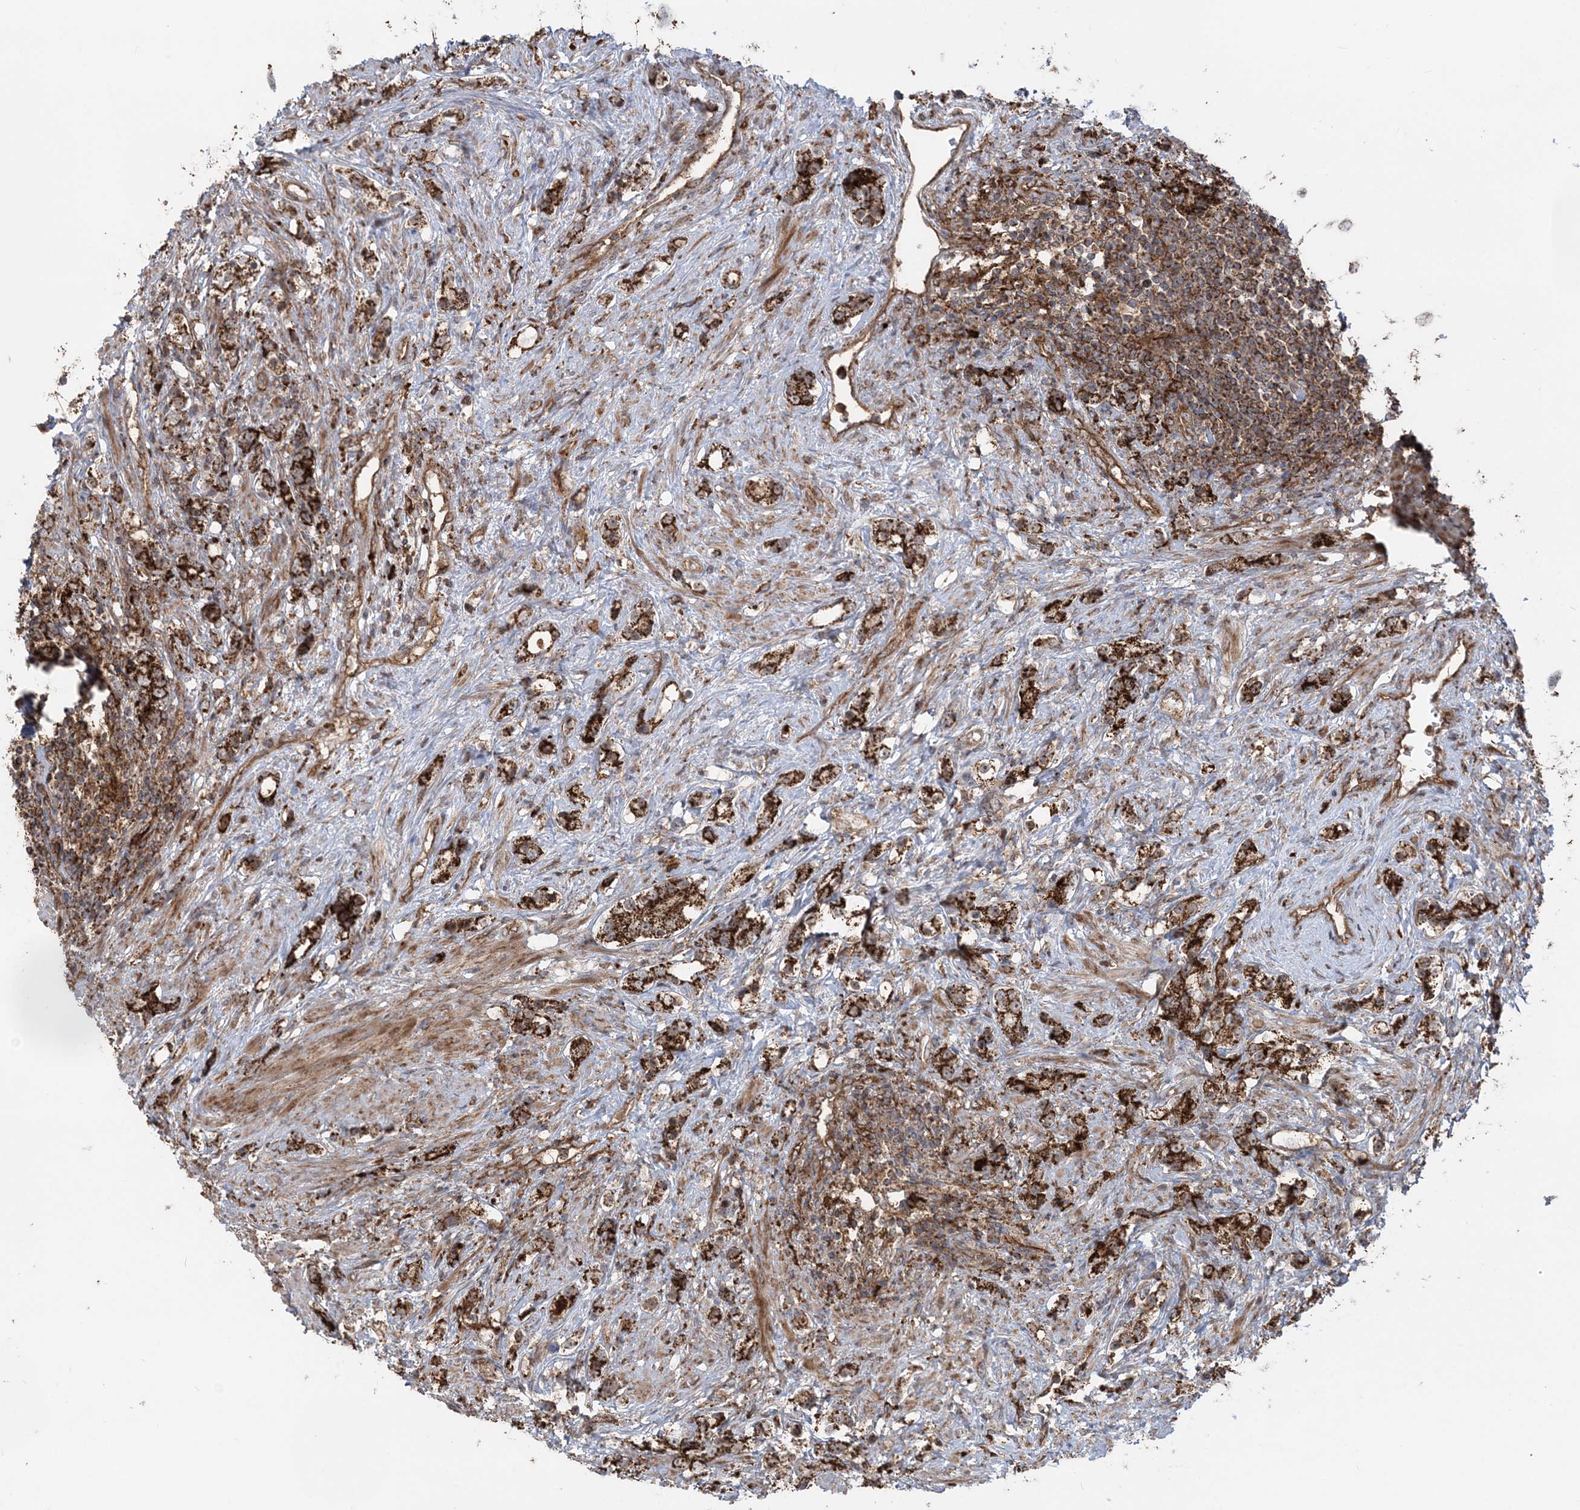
{"staining": {"intensity": "strong", "quantity": ">75%", "location": "cytoplasmic/membranous"}, "tissue": "prostate cancer", "cell_type": "Tumor cells", "image_type": "cancer", "snomed": [{"axis": "morphology", "description": "Adenocarcinoma, High grade"}, {"axis": "topography", "description": "Prostate"}], "caption": "Immunohistochemical staining of high-grade adenocarcinoma (prostate) shows strong cytoplasmic/membranous protein positivity in approximately >75% of tumor cells.", "gene": "LRPPRC", "patient": {"sex": "male", "age": 63}}